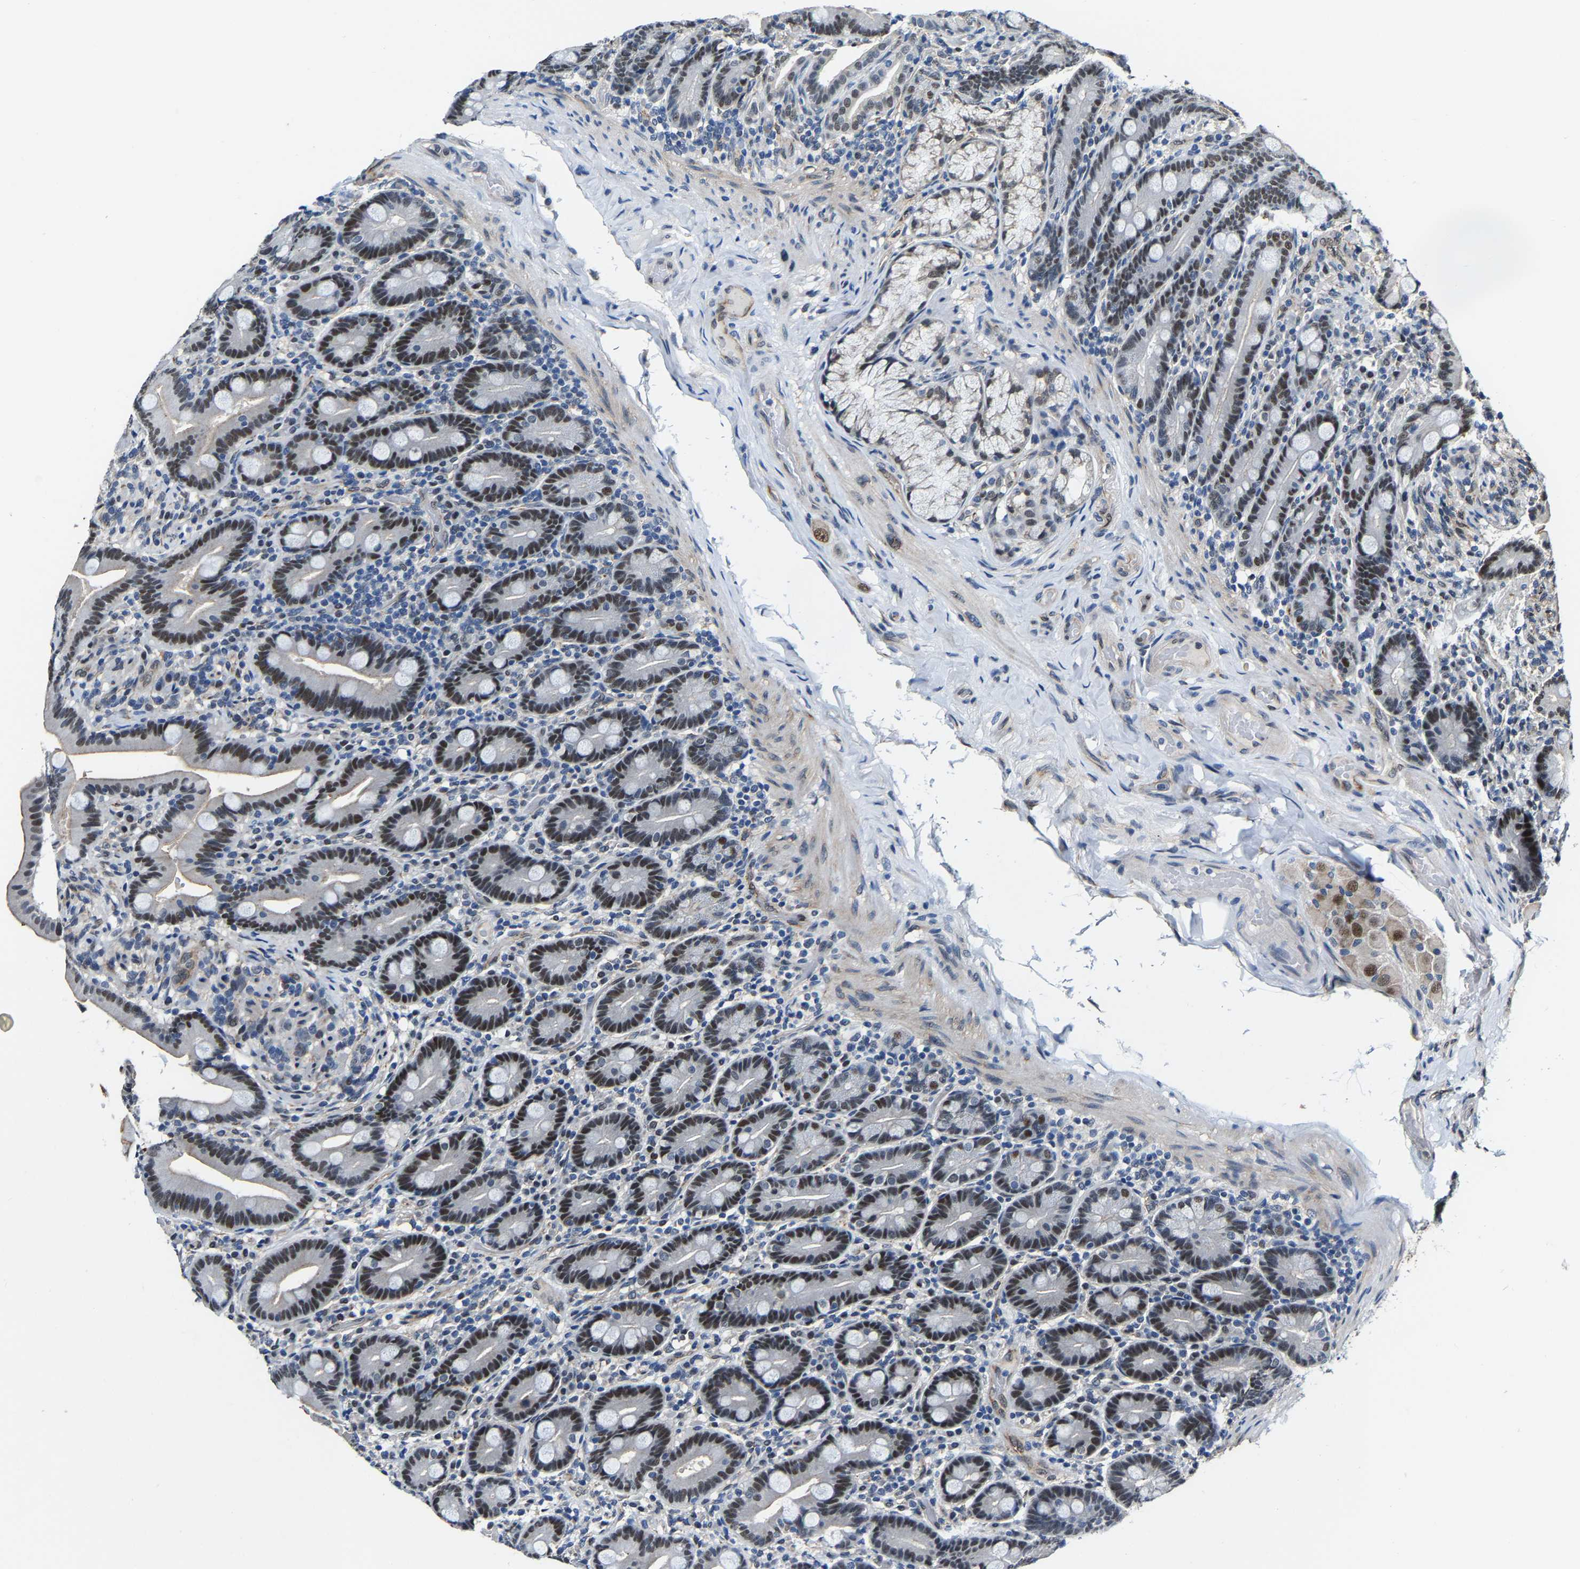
{"staining": {"intensity": "moderate", "quantity": ">75%", "location": "cytoplasmic/membranous,nuclear"}, "tissue": "duodenum", "cell_type": "Glandular cells", "image_type": "normal", "snomed": [{"axis": "morphology", "description": "Normal tissue, NOS"}, {"axis": "topography", "description": "Duodenum"}], "caption": "Immunohistochemistry (IHC) of unremarkable human duodenum displays medium levels of moderate cytoplasmic/membranous,nuclear positivity in approximately >75% of glandular cells.", "gene": "METTL1", "patient": {"sex": "male", "age": 54}}